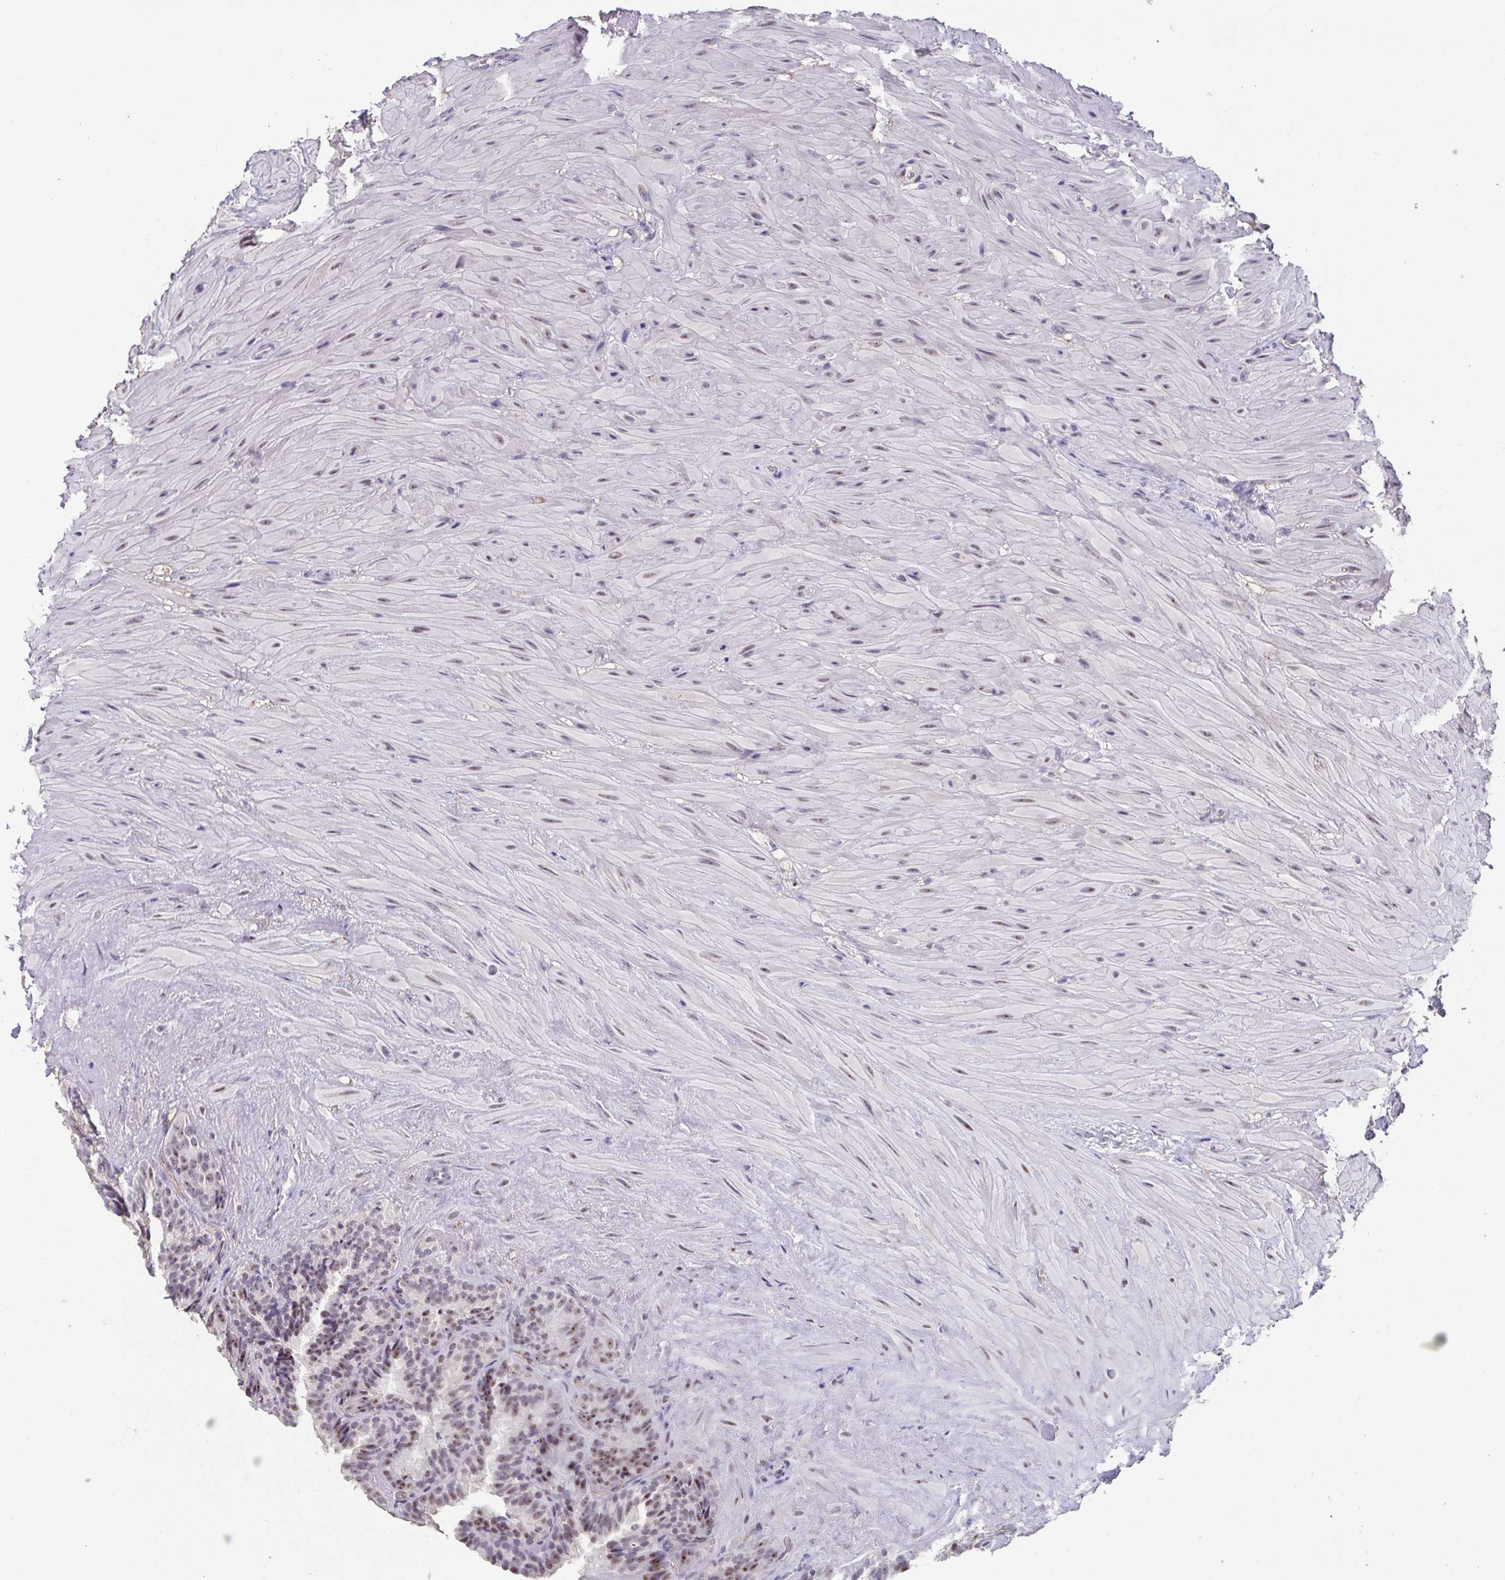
{"staining": {"intensity": "weak", "quantity": "25%-75%", "location": "nuclear"}, "tissue": "seminal vesicle", "cell_type": "Glandular cells", "image_type": "normal", "snomed": [{"axis": "morphology", "description": "Normal tissue, NOS"}, {"axis": "topography", "description": "Seminal veicle"}], "caption": "Protein staining shows weak nuclear staining in approximately 25%-75% of glandular cells in unremarkable seminal vesicle. The staining was performed using DAB (3,3'-diaminobenzidine) to visualize the protein expression in brown, while the nuclei were stained in blue with hematoxylin (Magnification: 20x).", "gene": "SENP3", "patient": {"sex": "male", "age": 60}}